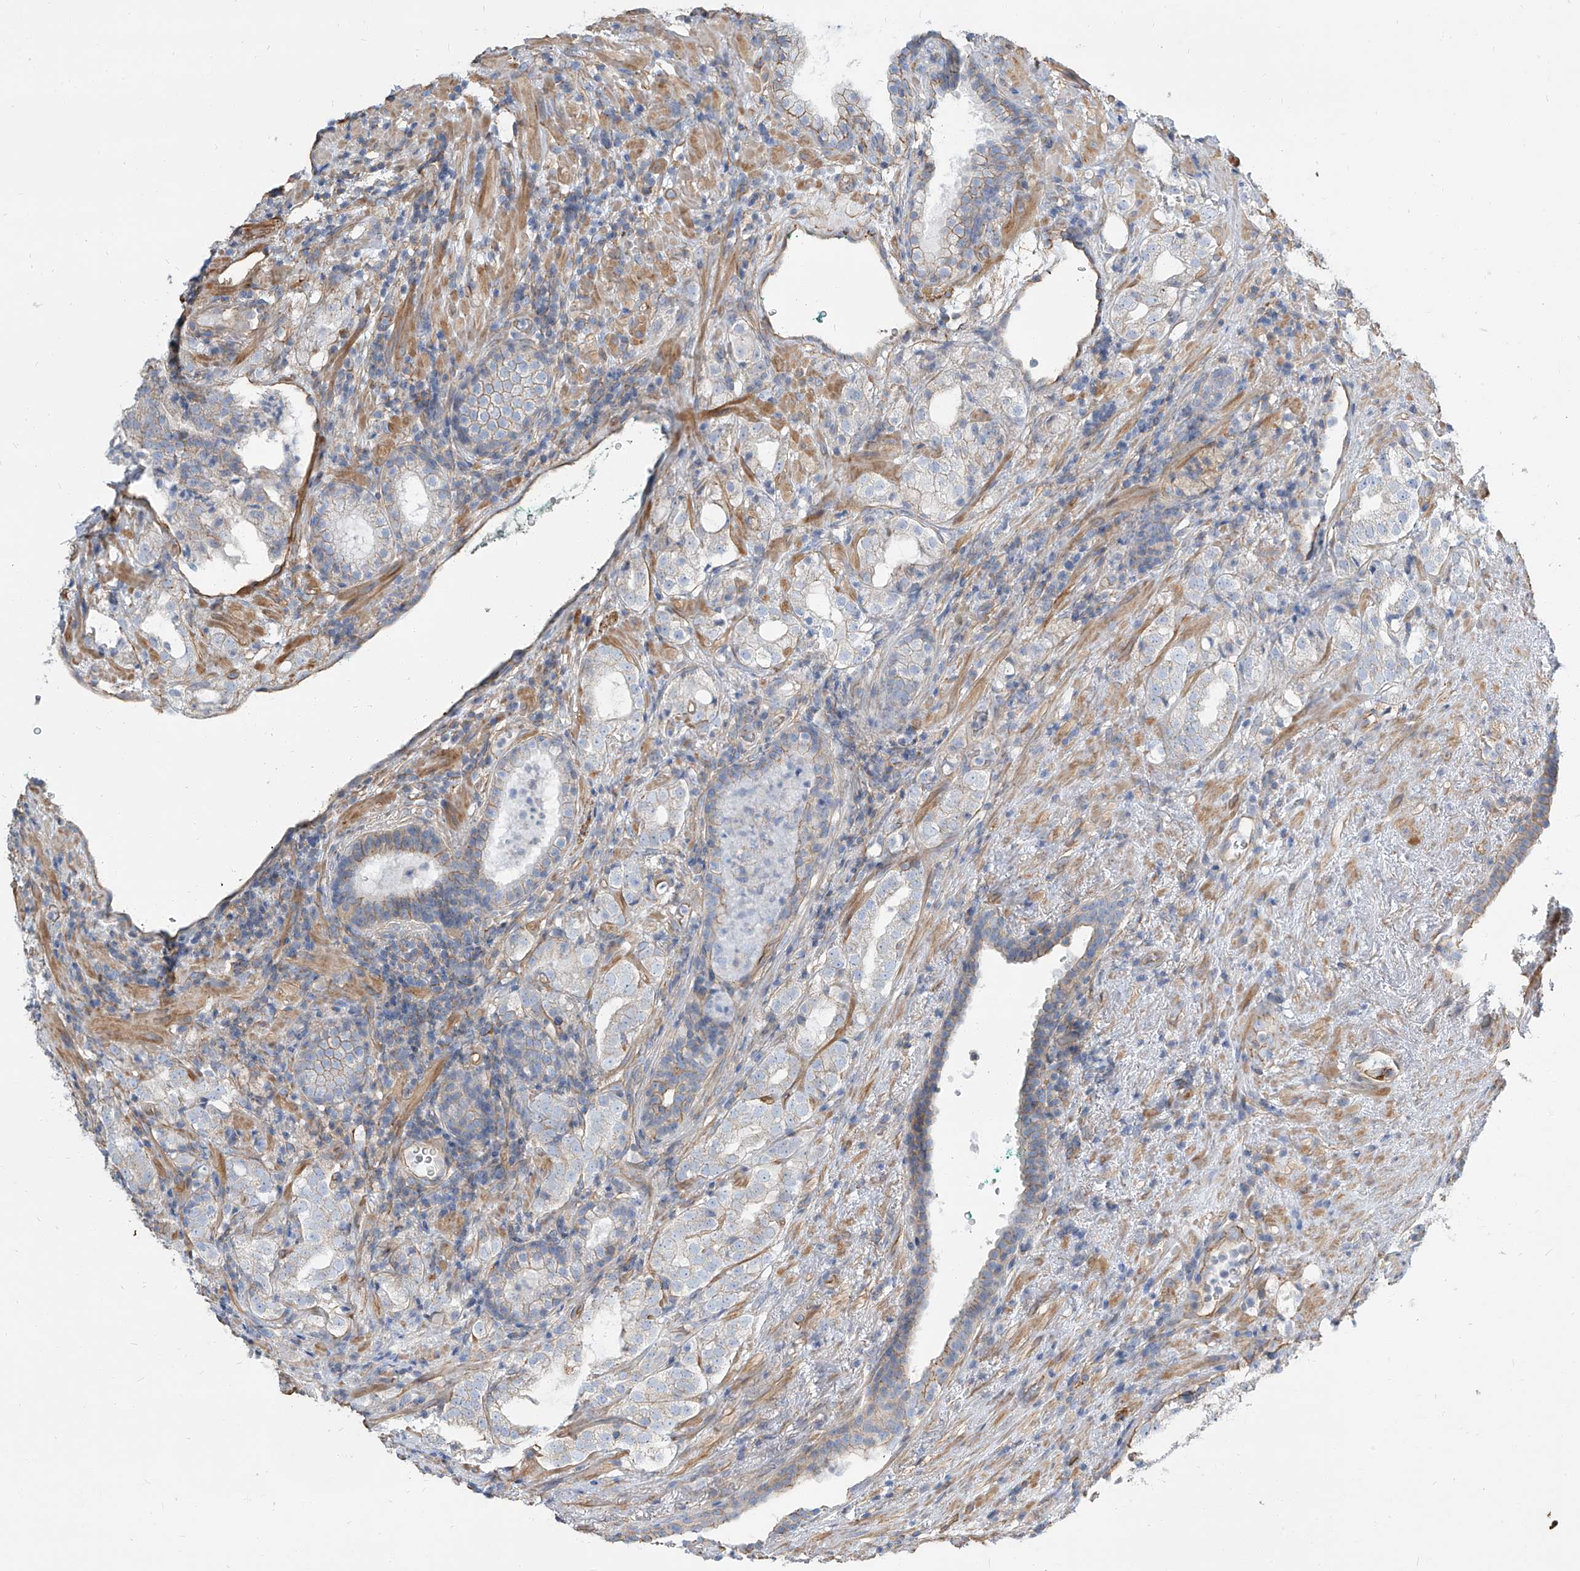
{"staining": {"intensity": "weak", "quantity": "<25%", "location": "cytoplasmic/membranous"}, "tissue": "prostate cancer", "cell_type": "Tumor cells", "image_type": "cancer", "snomed": [{"axis": "morphology", "description": "Adenocarcinoma, High grade"}, {"axis": "topography", "description": "Prostate"}], "caption": "Prostate cancer was stained to show a protein in brown. There is no significant positivity in tumor cells. (DAB (3,3'-diaminobenzidine) immunohistochemistry with hematoxylin counter stain).", "gene": "TXLNB", "patient": {"sex": "male", "age": 64}}